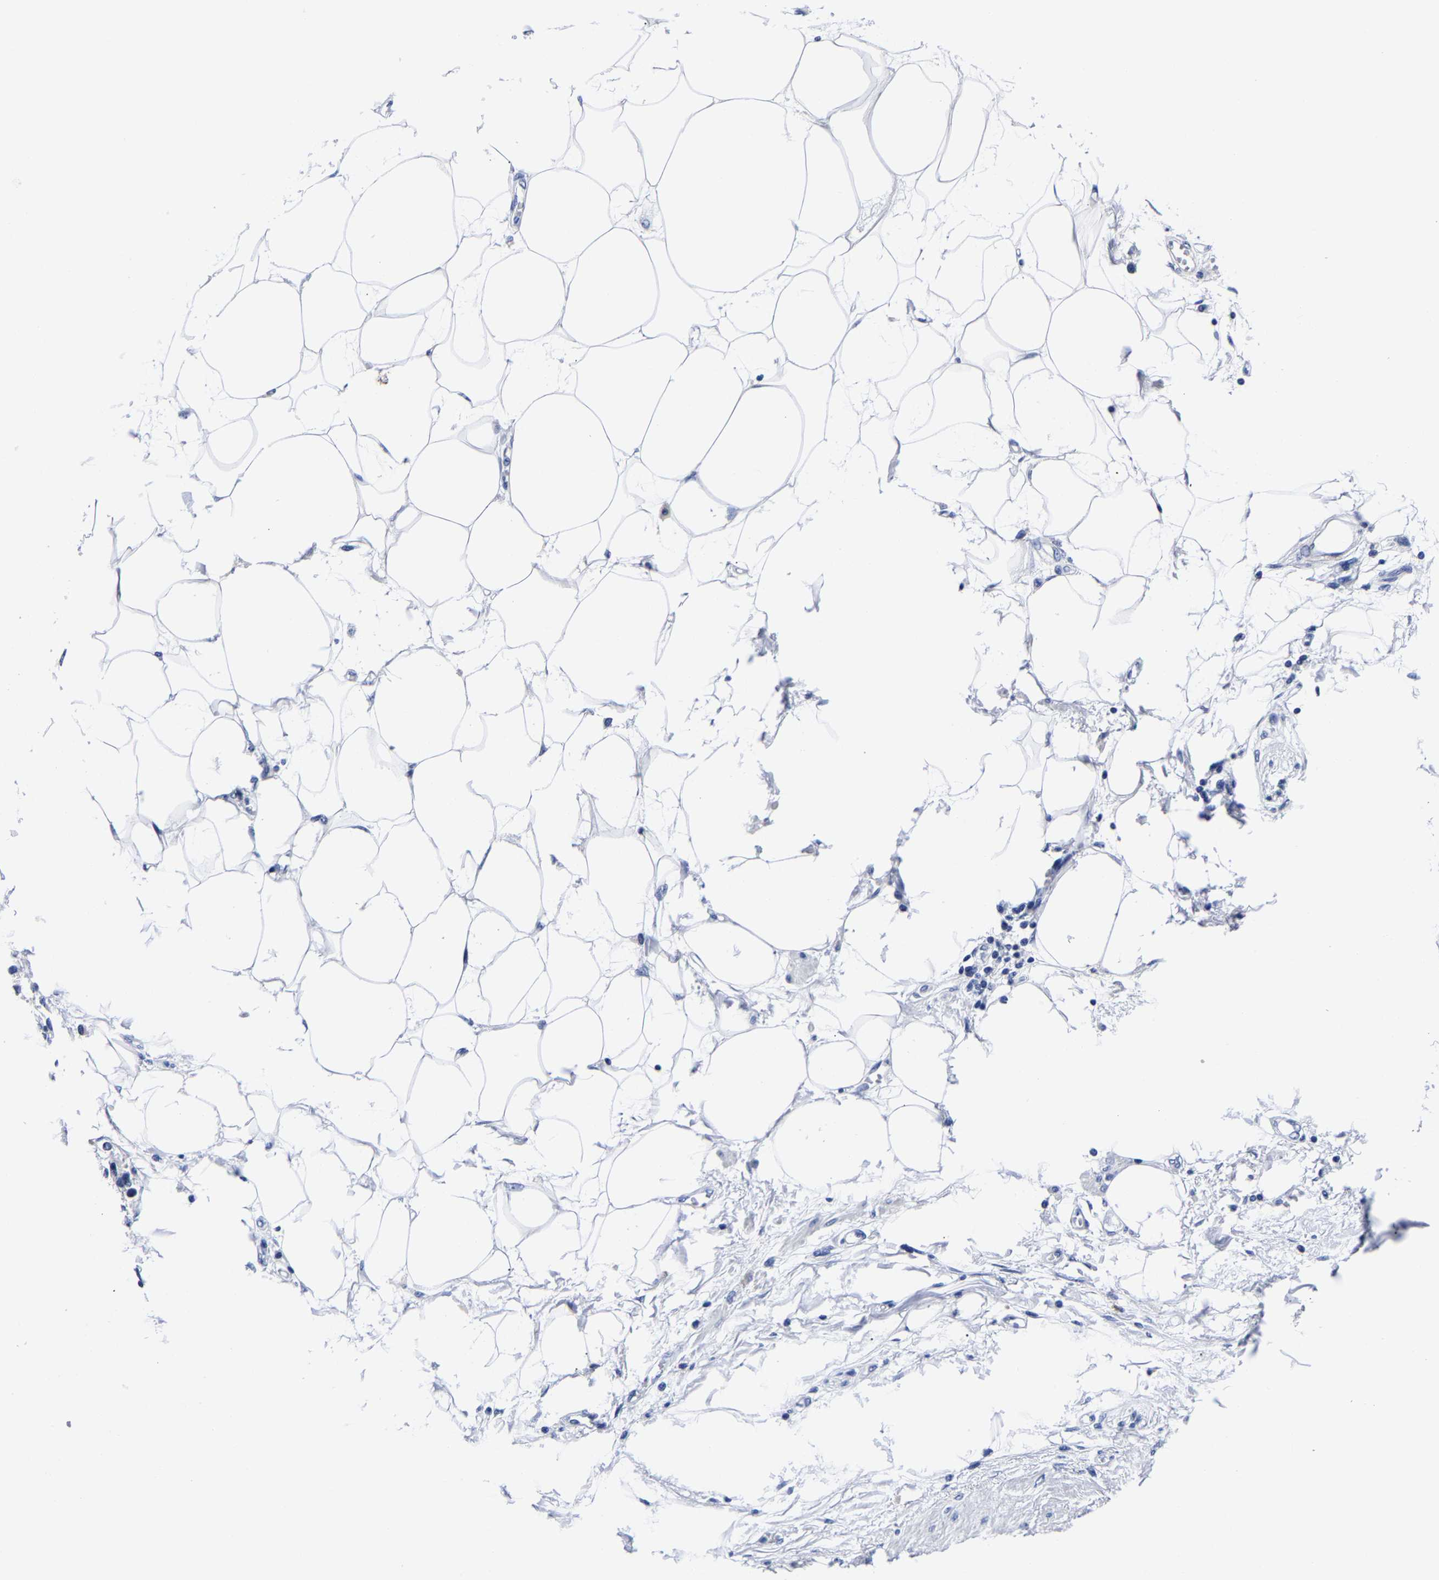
{"staining": {"intensity": "negative", "quantity": "none", "location": "none"}, "tissue": "adipose tissue", "cell_type": "Adipocytes", "image_type": "normal", "snomed": [{"axis": "morphology", "description": "Normal tissue, NOS"}, {"axis": "morphology", "description": "Adenocarcinoma, NOS"}, {"axis": "topography", "description": "Duodenum"}, {"axis": "topography", "description": "Peripheral nerve tissue"}], "caption": "An immunohistochemistry (IHC) histopathology image of benign adipose tissue is shown. There is no staining in adipocytes of adipose tissue. (Stains: DAB immunohistochemistry with hematoxylin counter stain, Microscopy: brightfield microscopy at high magnification).", "gene": "CPA2", "patient": {"sex": "female", "age": 60}}